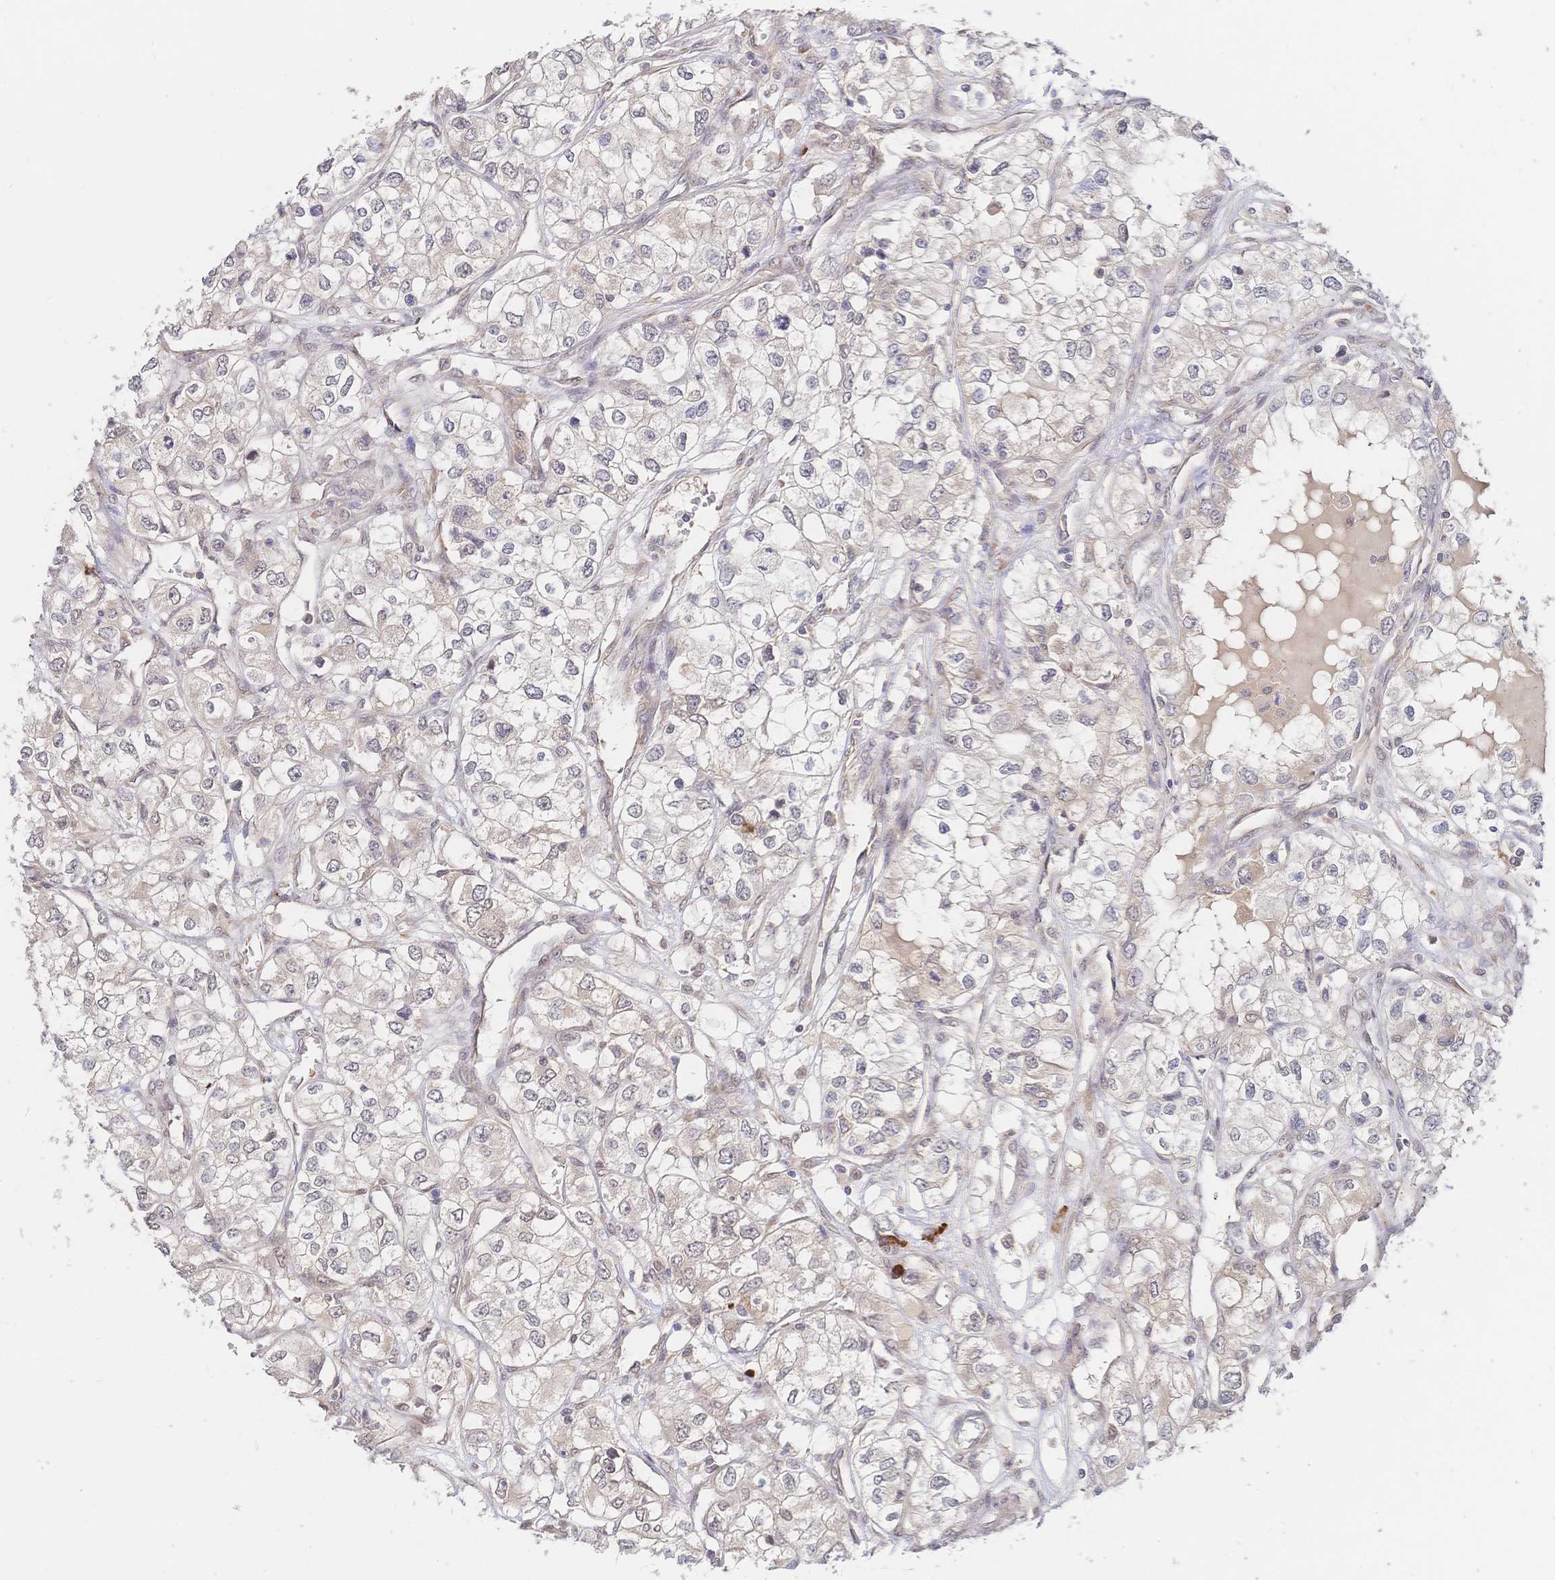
{"staining": {"intensity": "weak", "quantity": "<25%", "location": "cytoplasmic/membranous"}, "tissue": "renal cancer", "cell_type": "Tumor cells", "image_type": "cancer", "snomed": [{"axis": "morphology", "description": "Adenocarcinoma, NOS"}, {"axis": "topography", "description": "Kidney"}], "caption": "IHC photomicrograph of neoplastic tissue: renal adenocarcinoma stained with DAB reveals no significant protein staining in tumor cells.", "gene": "LMO4", "patient": {"sex": "female", "age": 59}}